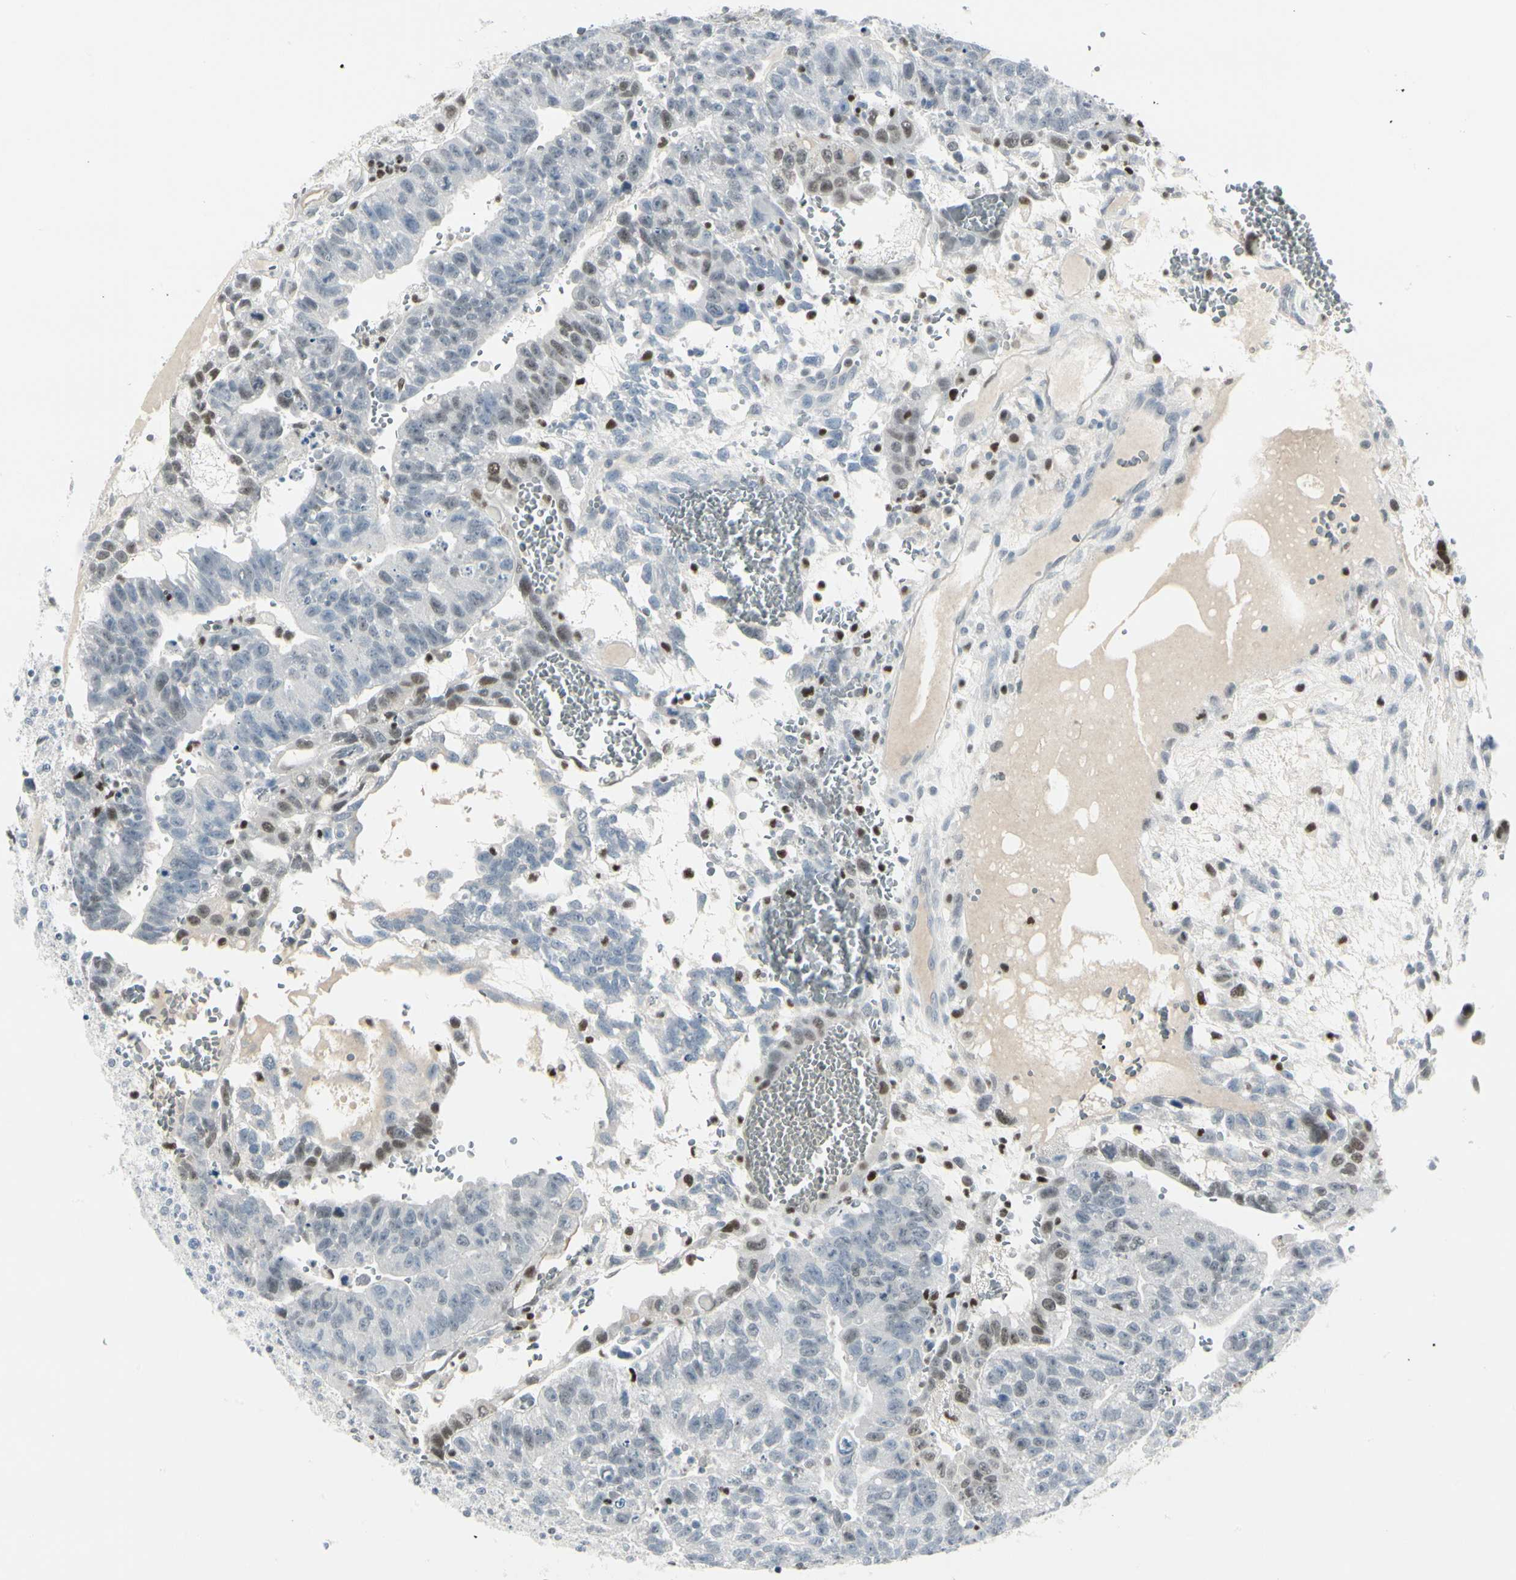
{"staining": {"intensity": "moderate", "quantity": "<25%", "location": "nuclear"}, "tissue": "testis cancer", "cell_type": "Tumor cells", "image_type": "cancer", "snomed": [{"axis": "morphology", "description": "Seminoma, NOS"}, {"axis": "morphology", "description": "Carcinoma, Embryonal, NOS"}, {"axis": "topography", "description": "Testis"}], "caption": "Protein expression by IHC displays moderate nuclear expression in about <25% of tumor cells in seminoma (testis).", "gene": "ZBTB7B", "patient": {"sex": "male", "age": 52}}